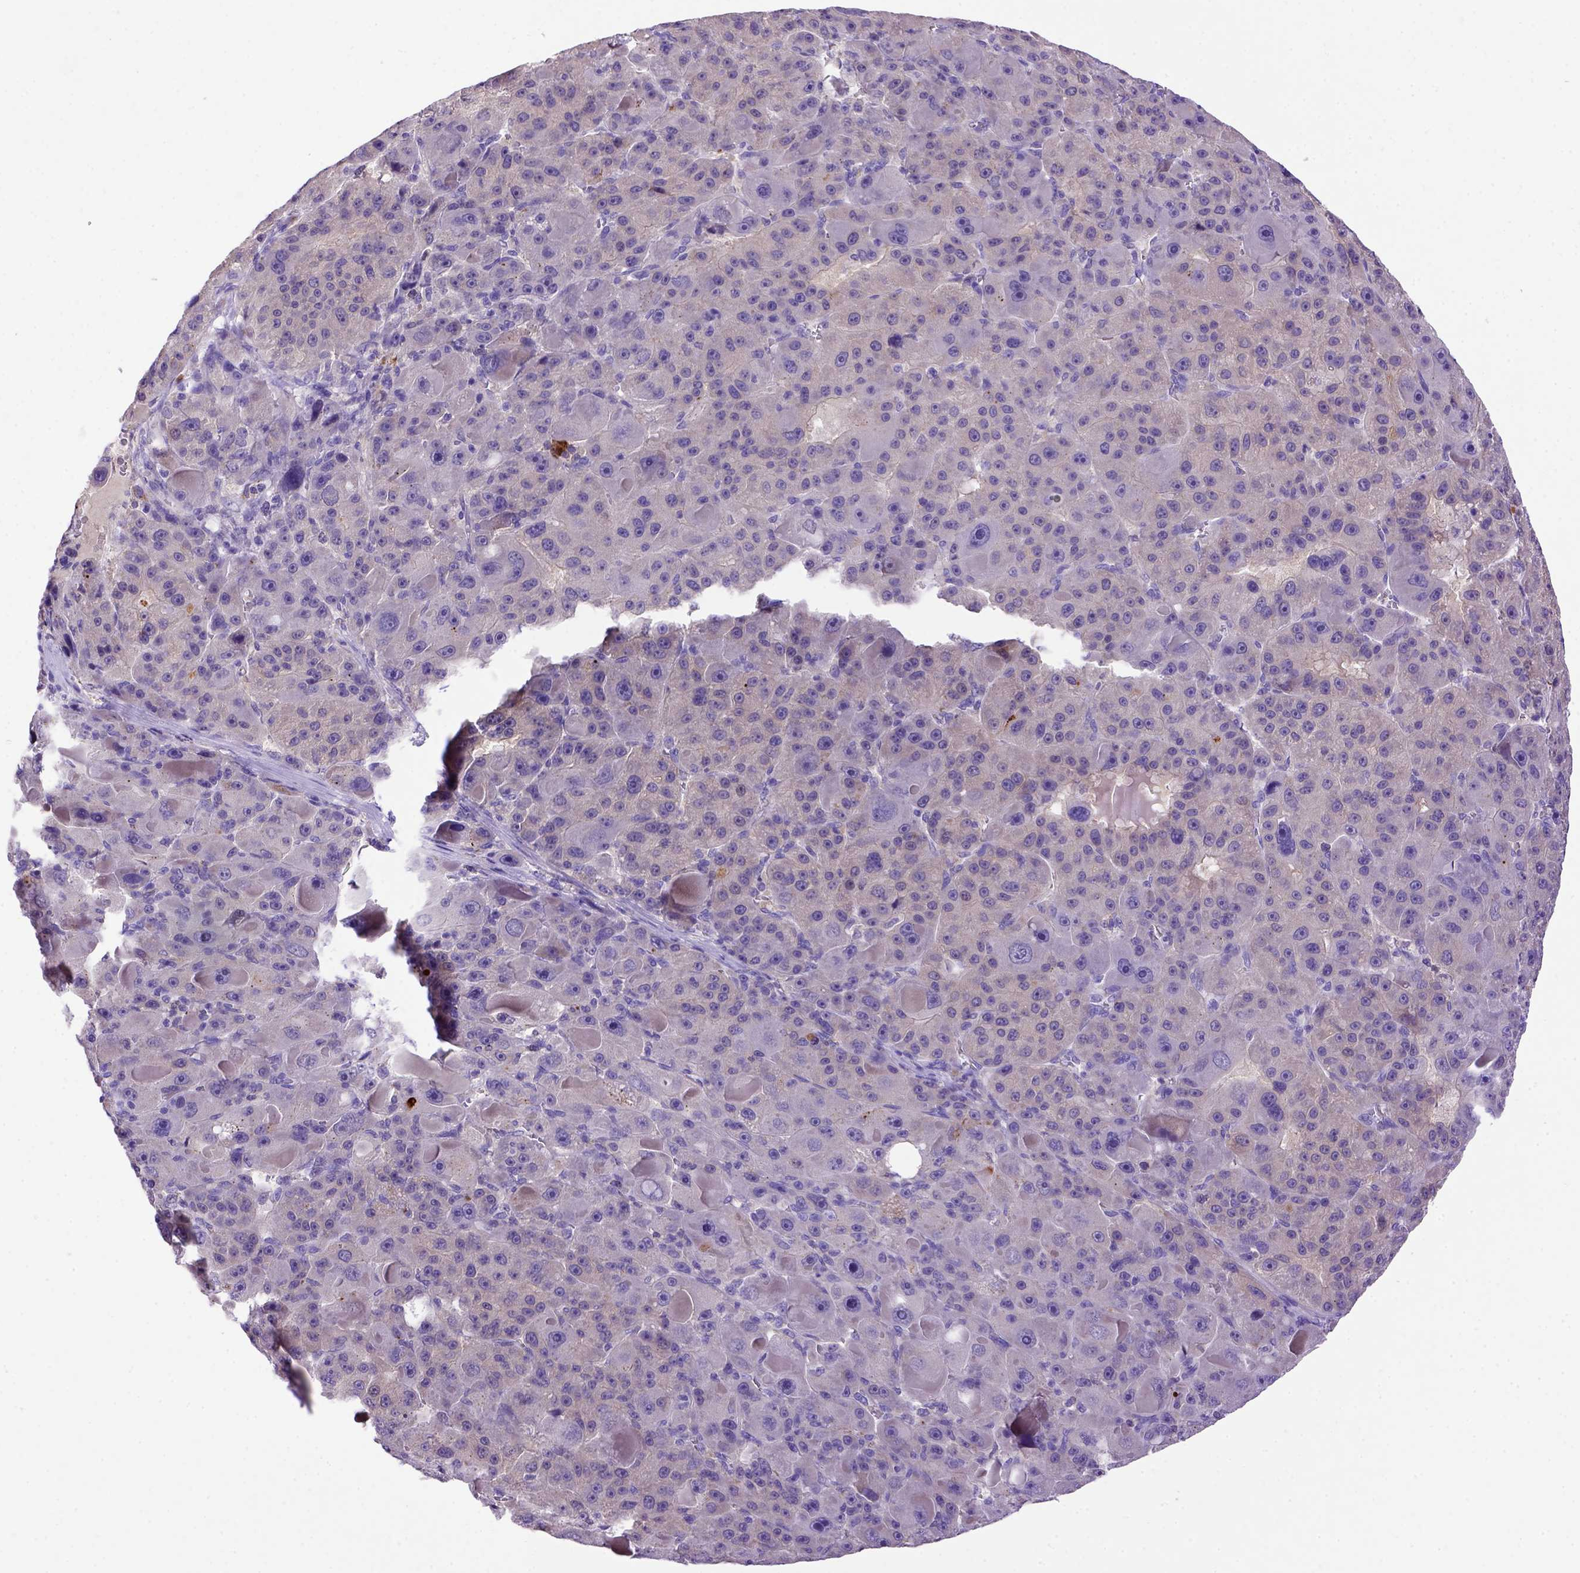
{"staining": {"intensity": "negative", "quantity": "none", "location": "none"}, "tissue": "liver cancer", "cell_type": "Tumor cells", "image_type": "cancer", "snomed": [{"axis": "morphology", "description": "Carcinoma, Hepatocellular, NOS"}, {"axis": "topography", "description": "Liver"}], "caption": "Immunohistochemical staining of hepatocellular carcinoma (liver) exhibits no significant staining in tumor cells.", "gene": "ADAM12", "patient": {"sex": "male", "age": 76}}